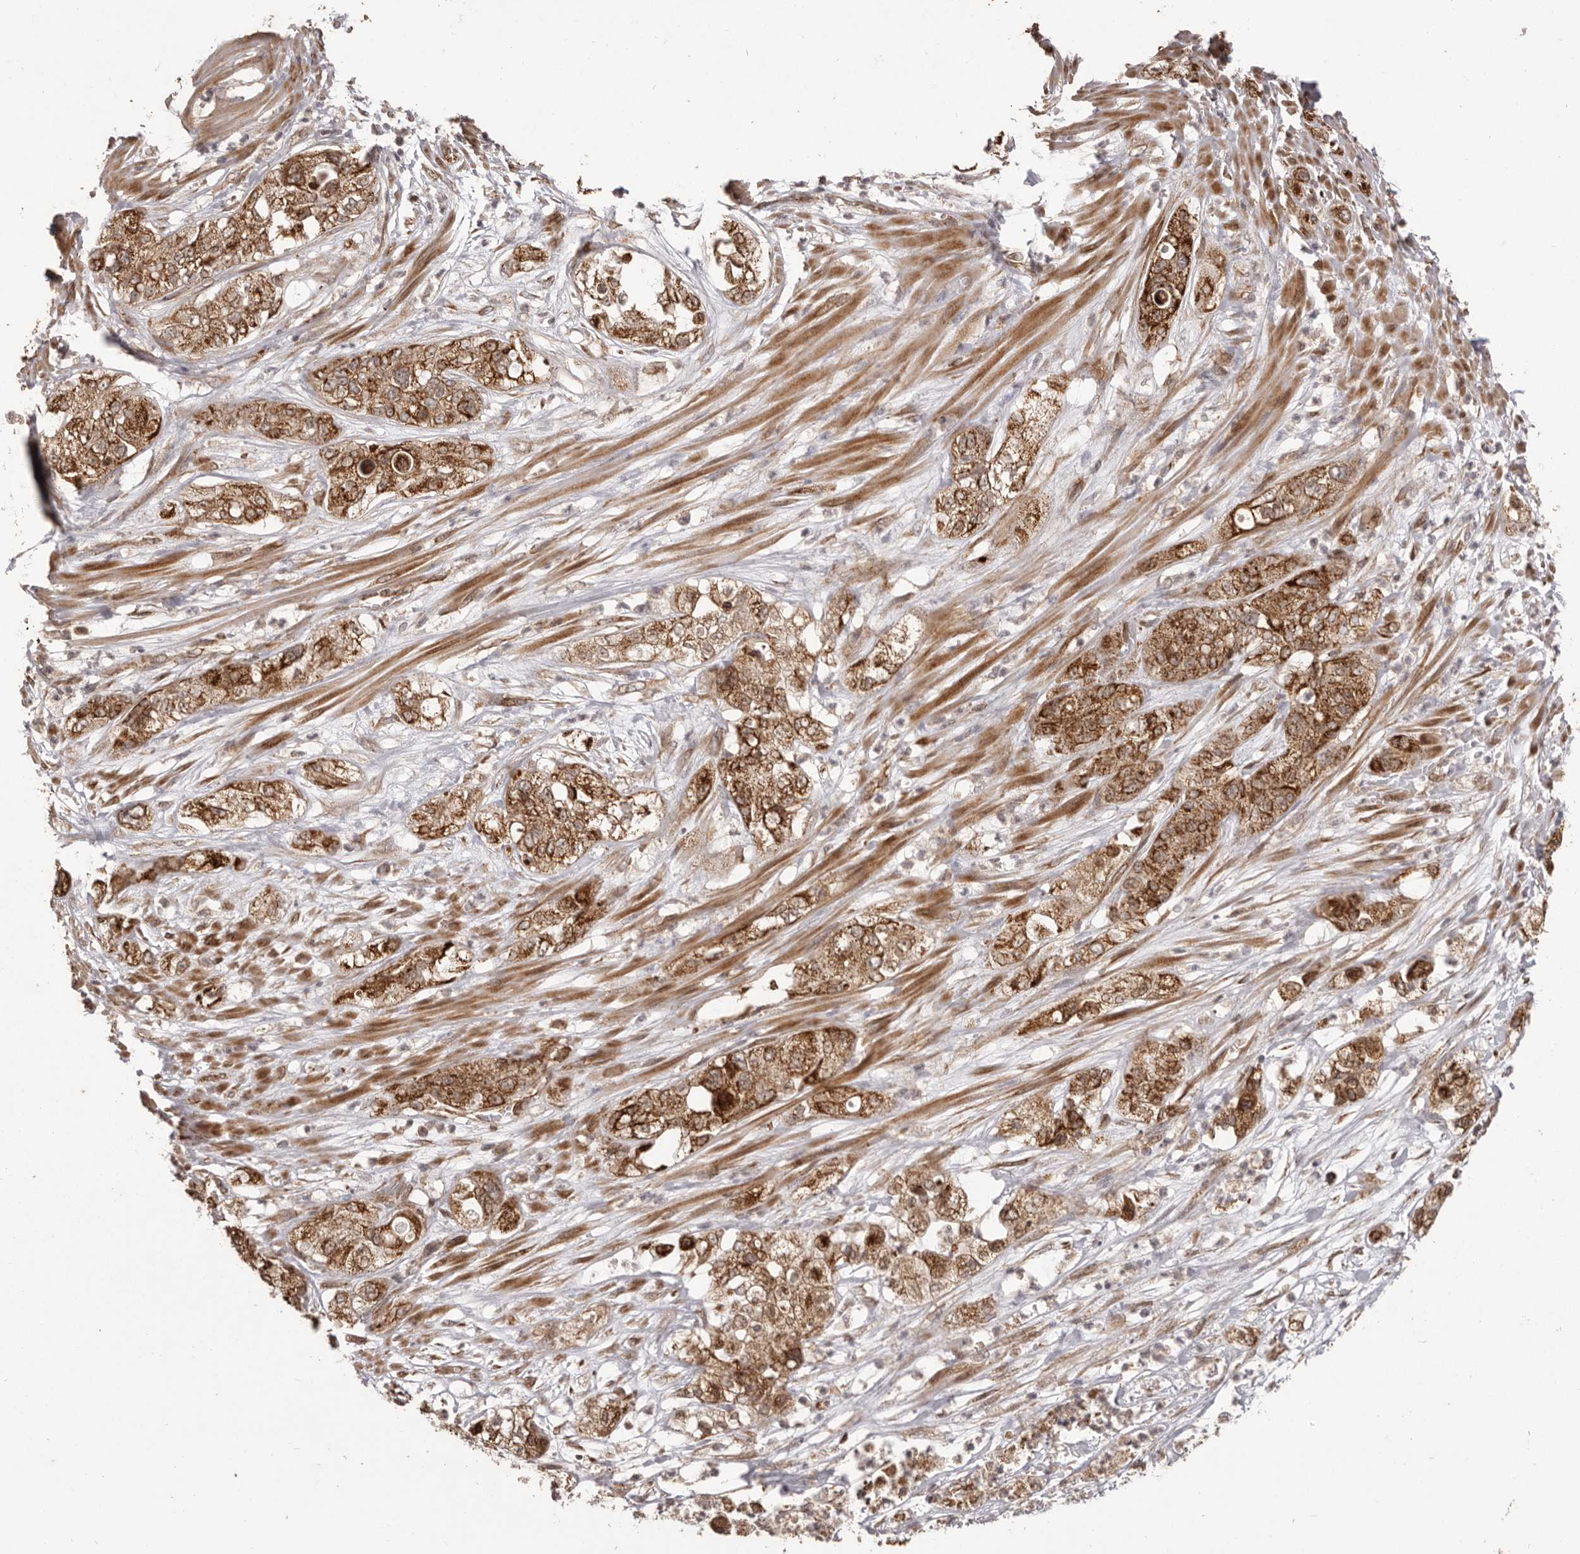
{"staining": {"intensity": "strong", "quantity": ">75%", "location": "cytoplasmic/membranous"}, "tissue": "pancreatic cancer", "cell_type": "Tumor cells", "image_type": "cancer", "snomed": [{"axis": "morphology", "description": "Adenocarcinoma, NOS"}, {"axis": "topography", "description": "Pancreas"}], "caption": "Protein analysis of pancreatic cancer tissue shows strong cytoplasmic/membranous positivity in approximately >75% of tumor cells.", "gene": "CHRM2", "patient": {"sex": "female", "age": 78}}